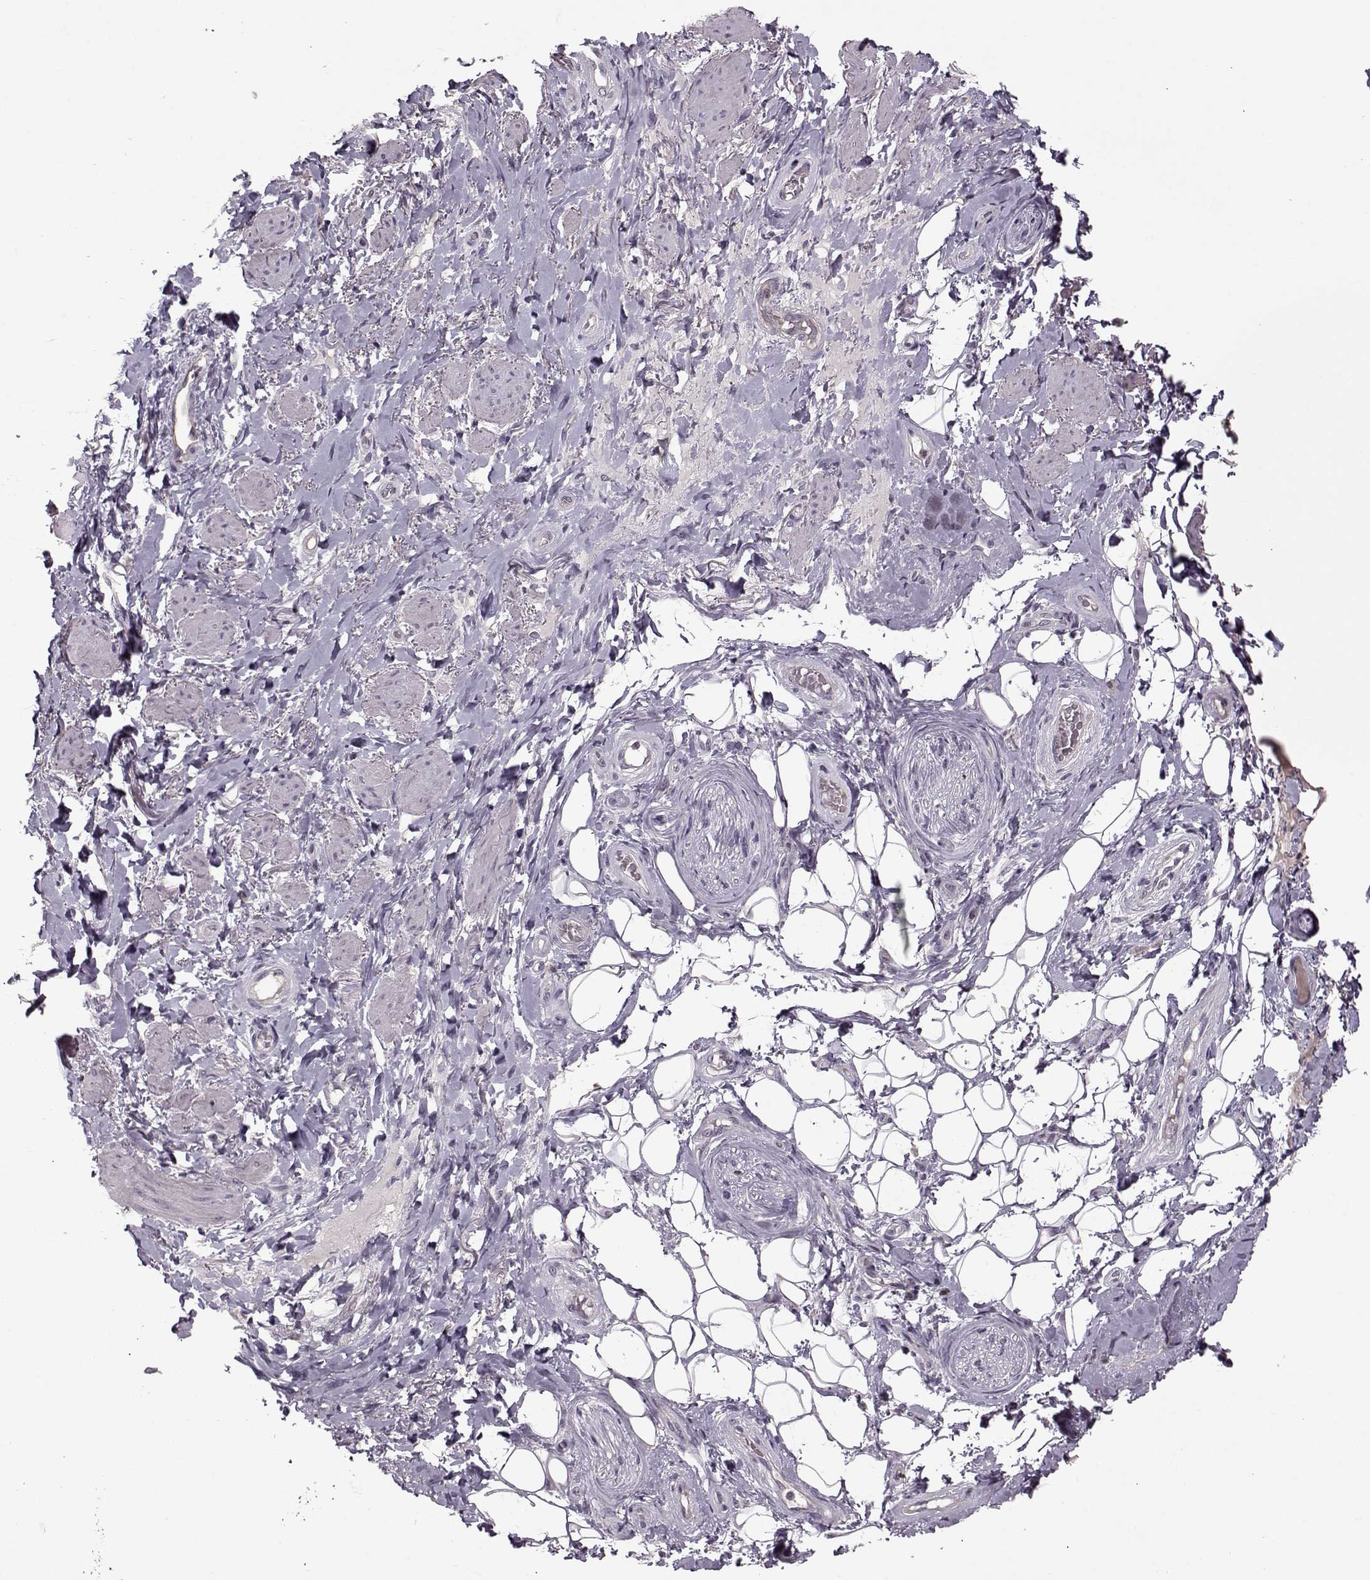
{"staining": {"intensity": "negative", "quantity": "none", "location": "none"}, "tissue": "adipose tissue", "cell_type": "Adipocytes", "image_type": "normal", "snomed": [{"axis": "morphology", "description": "Normal tissue, NOS"}, {"axis": "topography", "description": "Anal"}, {"axis": "topography", "description": "Peripheral nerve tissue"}], "caption": "Human adipose tissue stained for a protein using IHC shows no staining in adipocytes.", "gene": "ACOT11", "patient": {"sex": "male", "age": 53}}